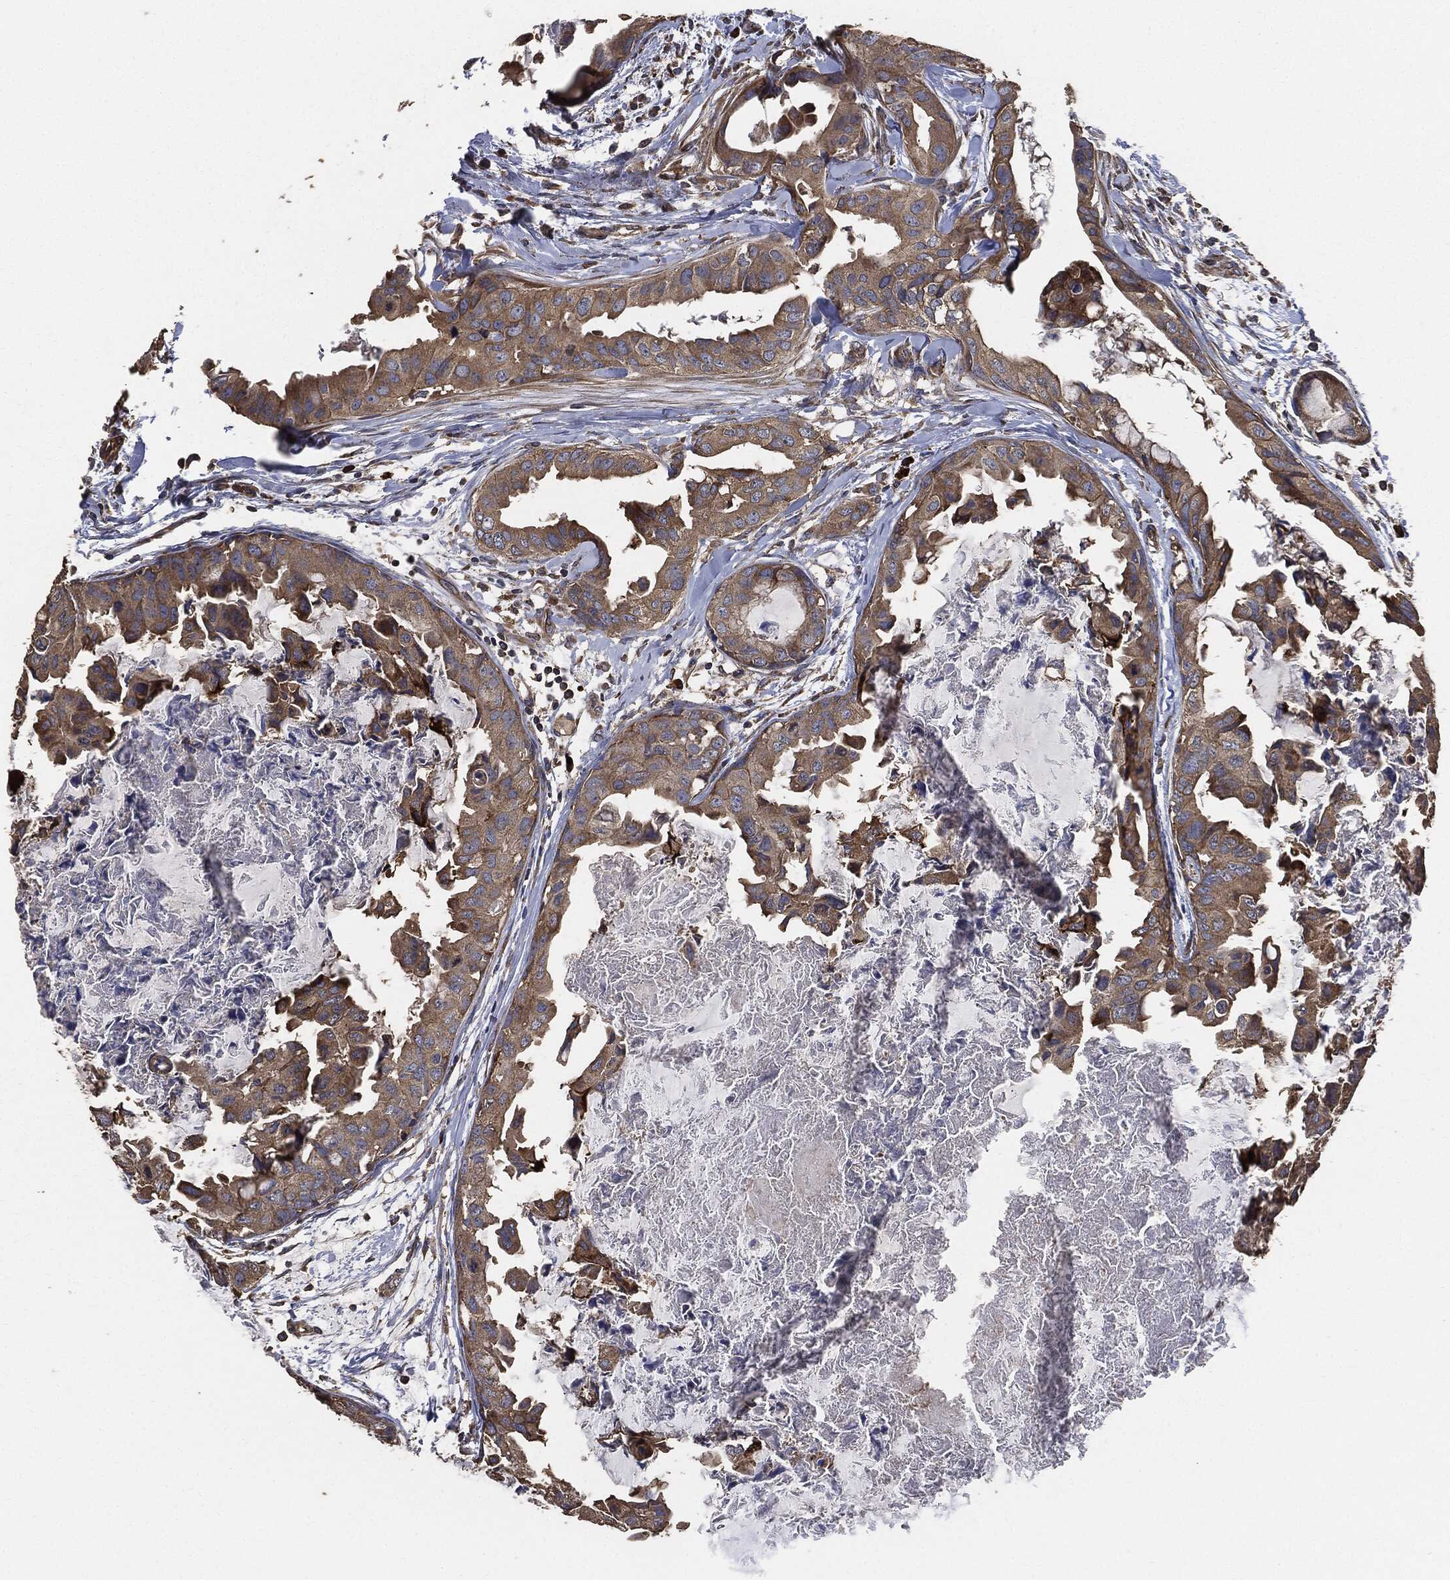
{"staining": {"intensity": "strong", "quantity": "25%-75%", "location": "cytoplasmic/membranous"}, "tissue": "breast cancer", "cell_type": "Tumor cells", "image_type": "cancer", "snomed": [{"axis": "morphology", "description": "Normal tissue, NOS"}, {"axis": "morphology", "description": "Duct carcinoma"}, {"axis": "topography", "description": "Breast"}], "caption": "Tumor cells show high levels of strong cytoplasmic/membranous staining in about 25%-75% of cells in breast invasive ductal carcinoma.", "gene": "STK3", "patient": {"sex": "female", "age": 40}}